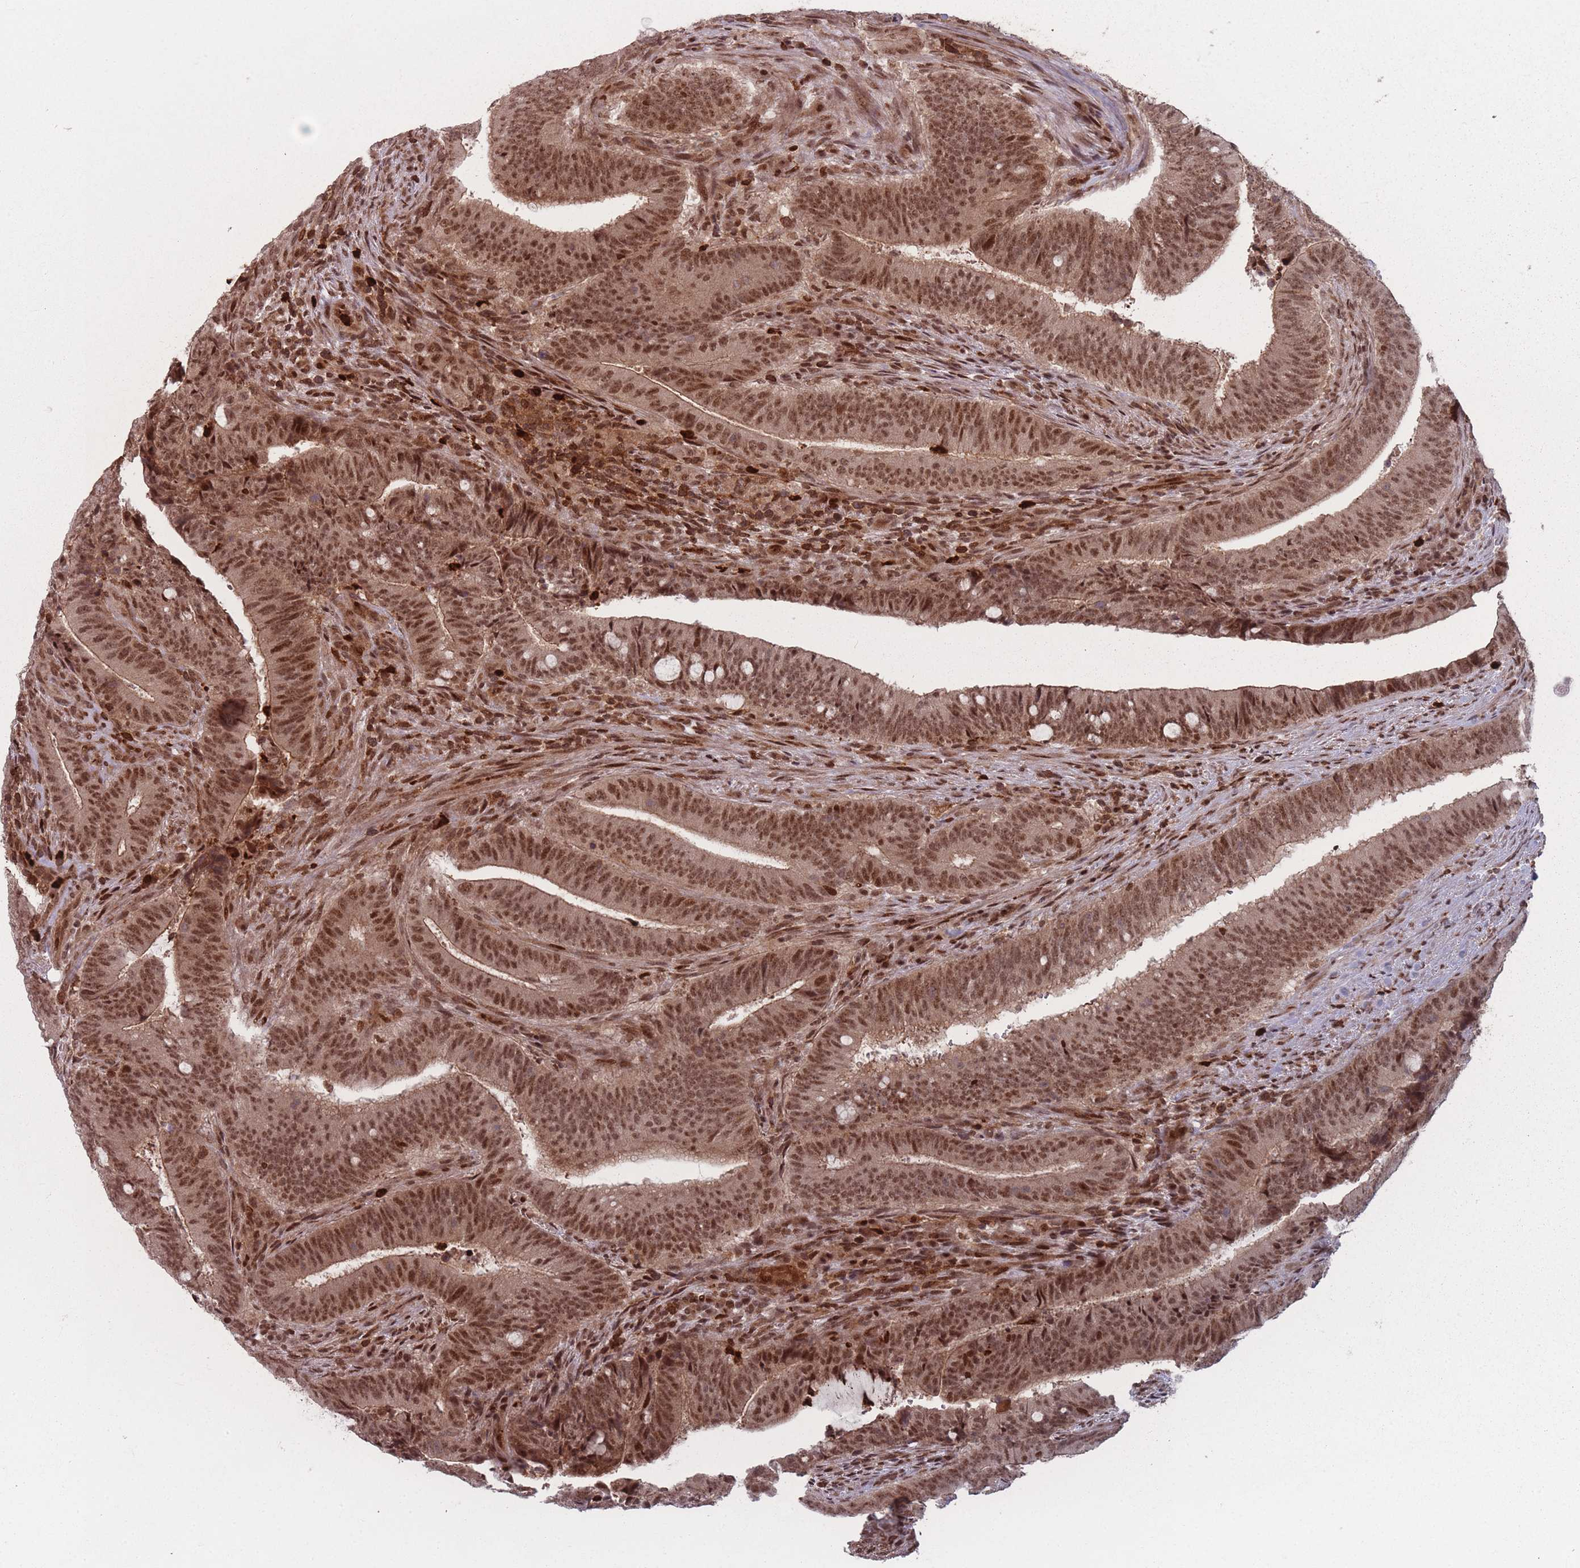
{"staining": {"intensity": "moderate", "quantity": ">75%", "location": "nuclear"}, "tissue": "colorectal cancer", "cell_type": "Tumor cells", "image_type": "cancer", "snomed": [{"axis": "morphology", "description": "Adenocarcinoma, NOS"}, {"axis": "topography", "description": "Colon"}], "caption": "Human colorectal adenocarcinoma stained with a protein marker demonstrates moderate staining in tumor cells.", "gene": "WDR55", "patient": {"sex": "female", "age": 43}}